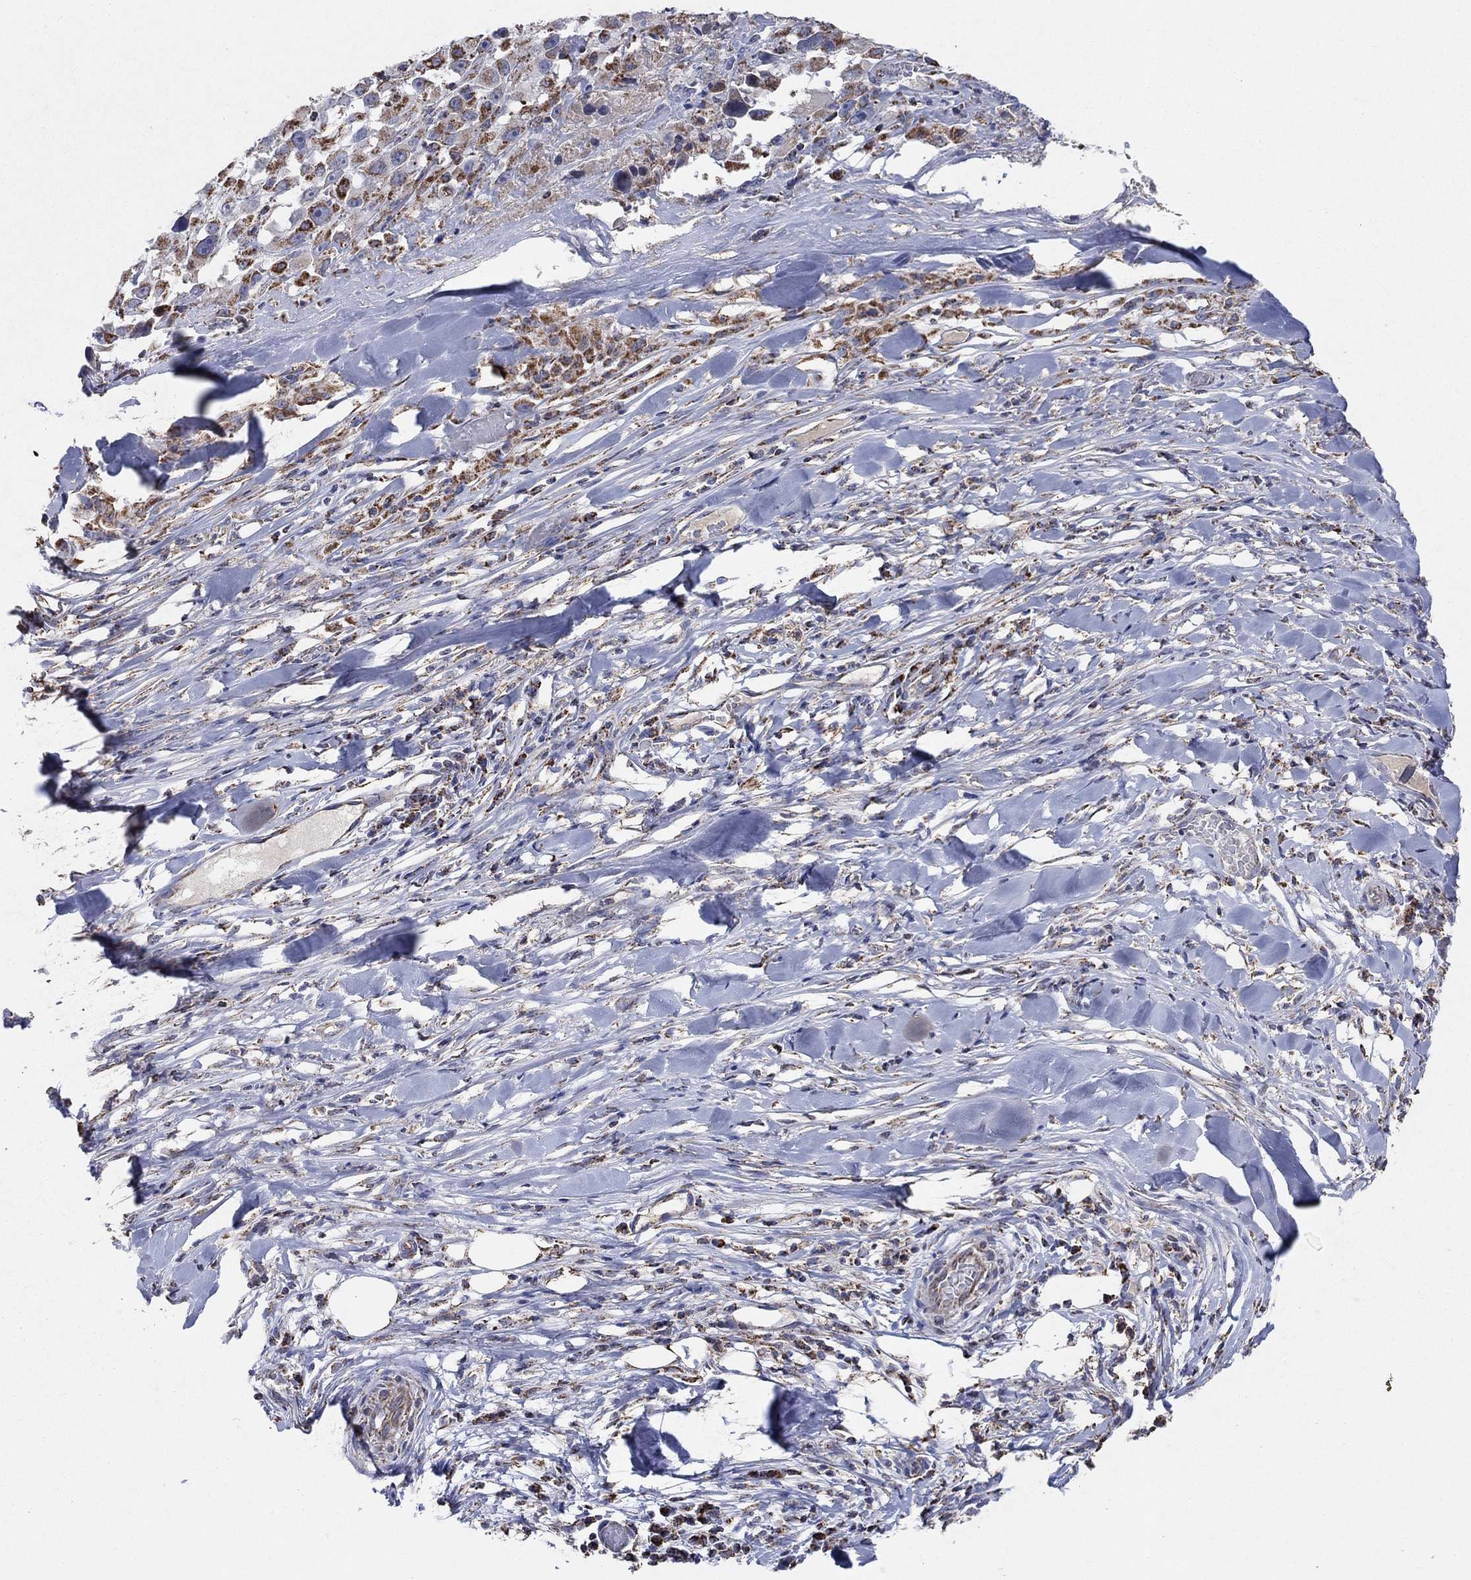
{"staining": {"intensity": "moderate", "quantity": "25%-75%", "location": "cytoplasmic/membranous"}, "tissue": "melanoma", "cell_type": "Tumor cells", "image_type": "cancer", "snomed": [{"axis": "morphology", "description": "Malignant melanoma, Metastatic site"}, {"axis": "topography", "description": "Lymph node"}], "caption": "Malignant melanoma (metastatic site) stained with DAB (3,3'-diaminobenzidine) immunohistochemistry reveals medium levels of moderate cytoplasmic/membranous staining in approximately 25%-75% of tumor cells.", "gene": "C9orf85", "patient": {"sex": "male", "age": 50}}